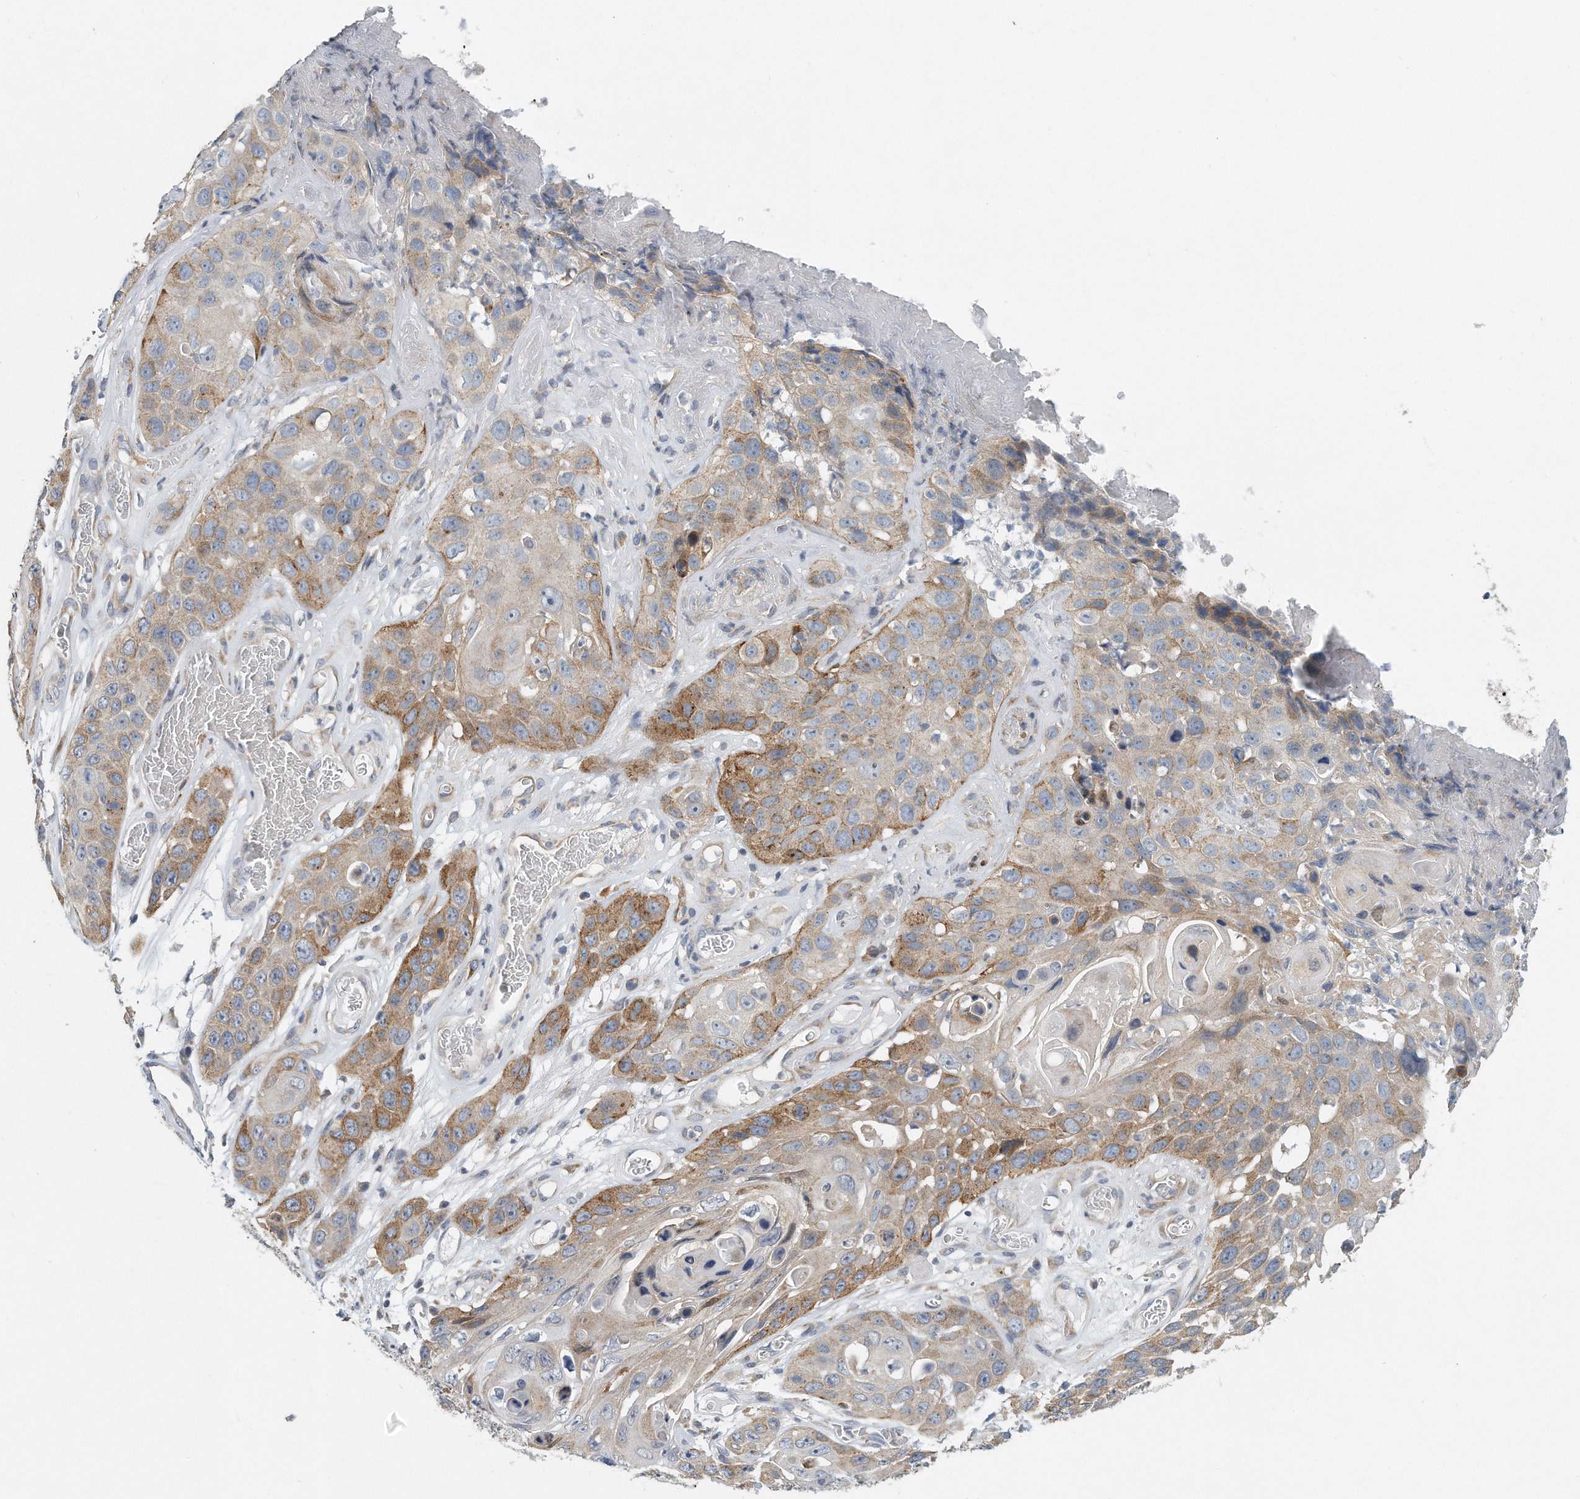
{"staining": {"intensity": "moderate", "quantity": "25%-75%", "location": "cytoplasmic/membranous"}, "tissue": "skin cancer", "cell_type": "Tumor cells", "image_type": "cancer", "snomed": [{"axis": "morphology", "description": "Squamous cell carcinoma, NOS"}, {"axis": "topography", "description": "Skin"}], "caption": "A high-resolution photomicrograph shows immunohistochemistry (IHC) staining of squamous cell carcinoma (skin), which displays moderate cytoplasmic/membranous expression in approximately 25%-75% of tumor cells.", "gene": "VLDLR", "patient": {"sex": "male", "age": 55}}